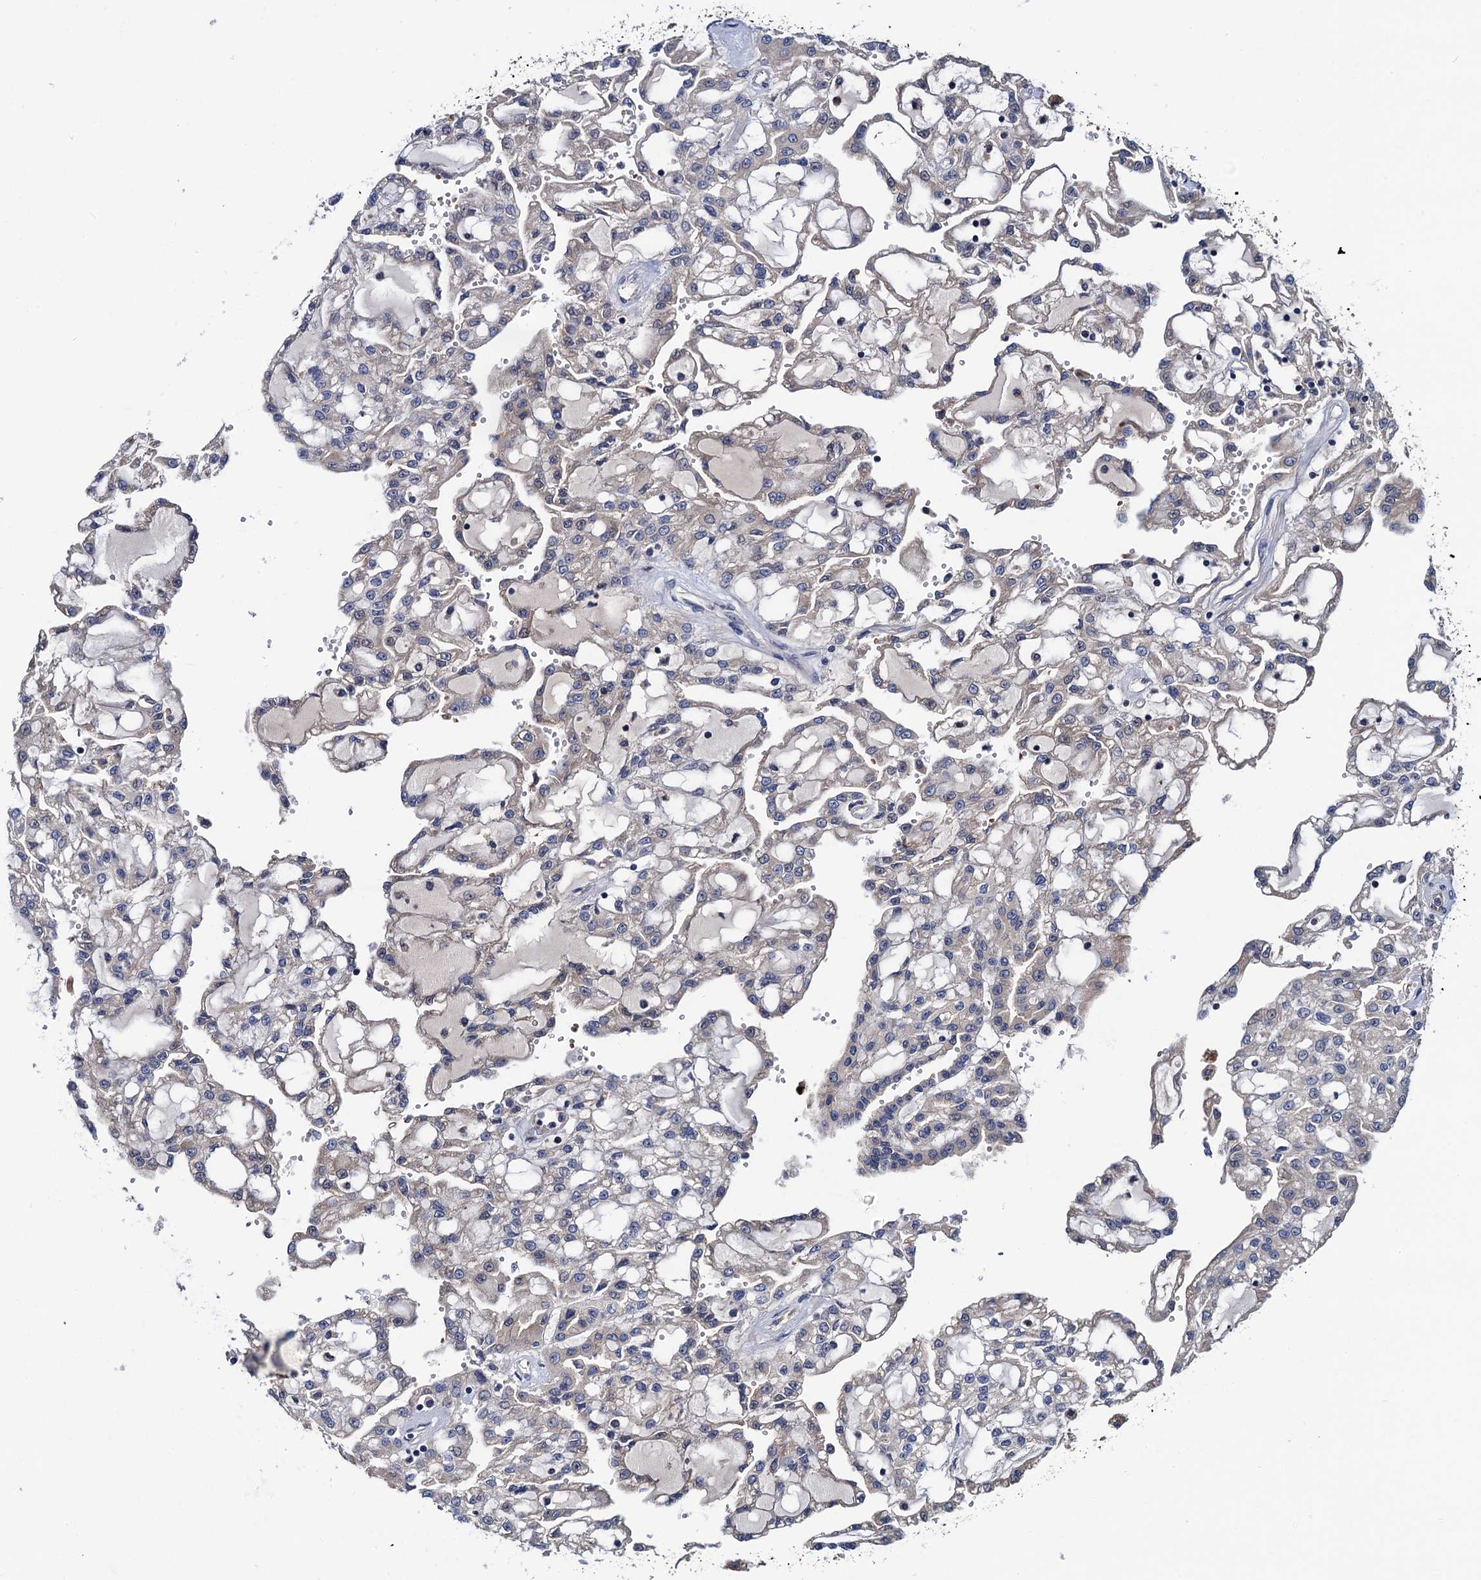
{"staining": {"intensity": "negative", "quantity": "none", "location": "none"}, "tissue": "renal cancer", "cell_type": "Tumor cells", "image_type": "cancer", "snomed": [{"axis": "morphology", "description": "Adenocarcinoma, NOS"}, {"axis": "topography", "description": "Kidney"}], "caption": "A histopathology image of human renal cancer is negative for staining in tumor cells.", "gene": "TRMT112", "patient": {"sex": "male", "age": 63}}